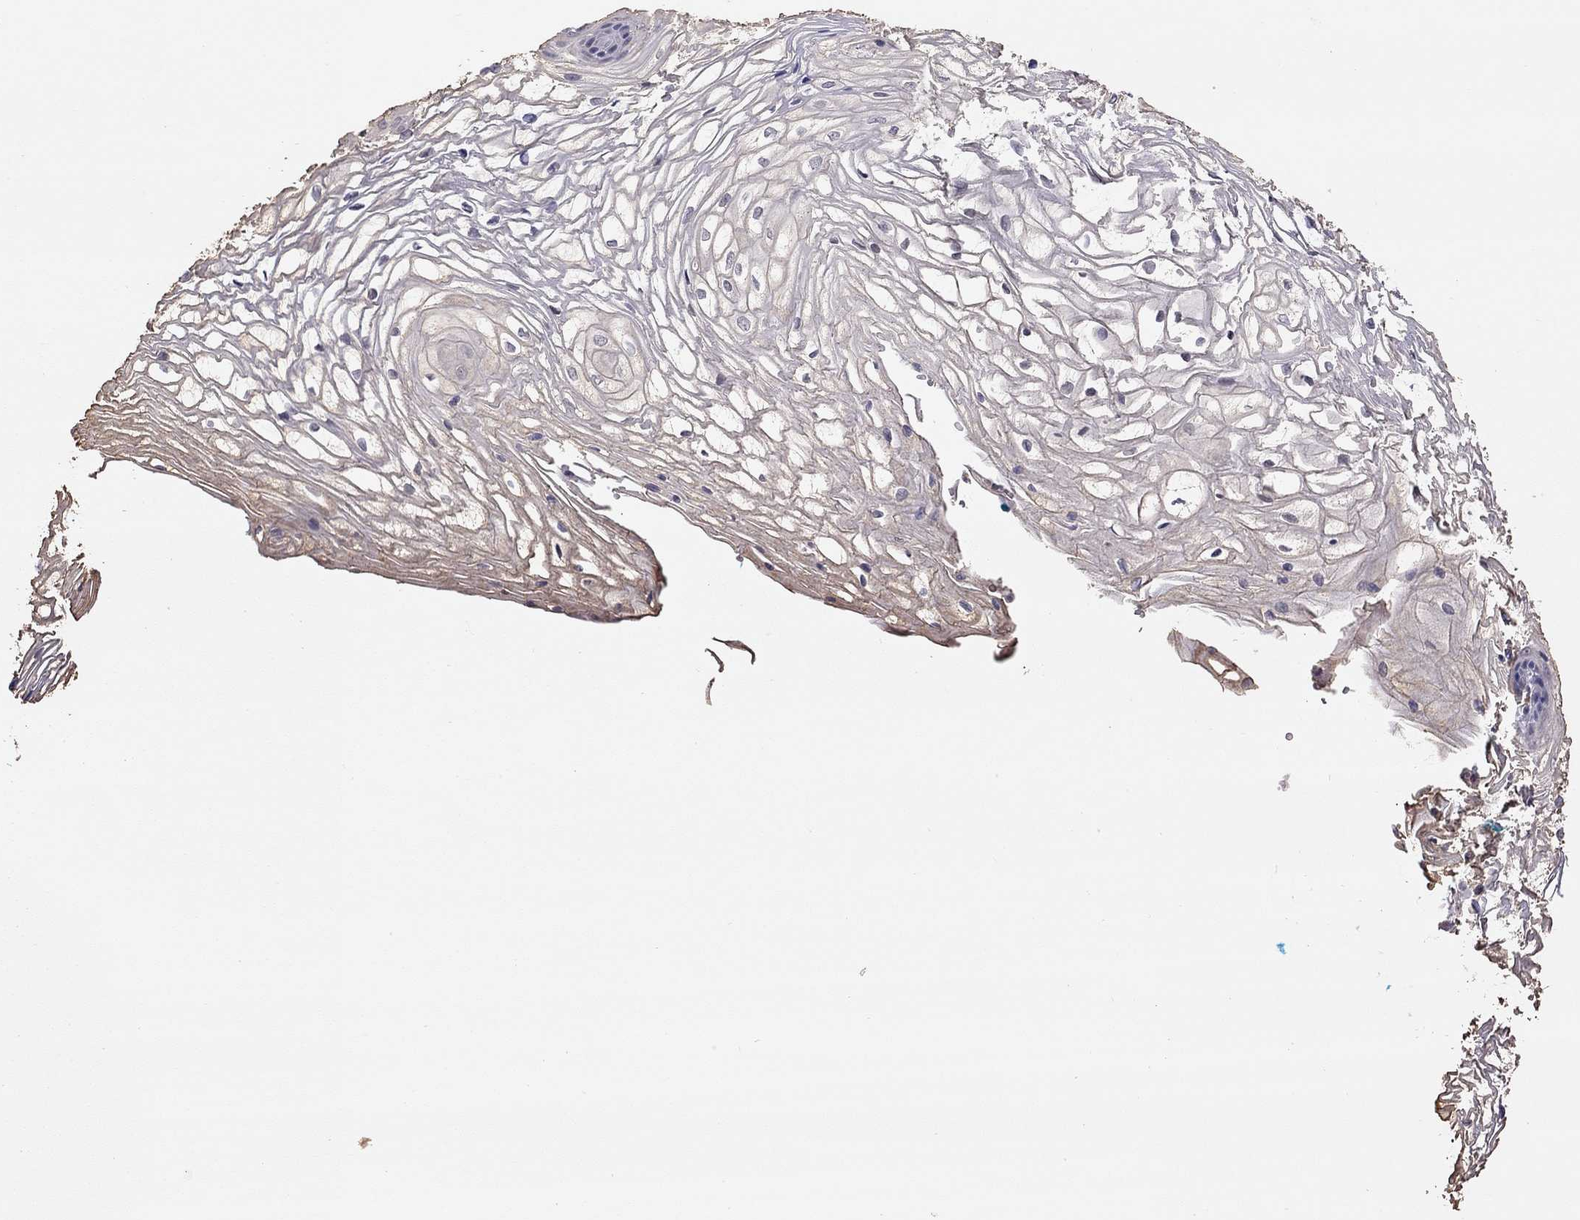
{"staining": {"intensity": "weak", "quantity": "25%-75%", "location": "cytoplasmic/membranous"}, "tissue": "vagina", "cell_type": "Squamous epithelial cells", "image_type": "normal", "snomed": [{"axis": "morphology", "description": "Normal tissue, NOS"}, {"axis": "topography", "description": "Vagina"}], "caption": "Immunohistochemistry of unremarkable vagina demonstrates low levels of weak cytoplasmic/membranous staining in about 25%-75% of squamous epithelial cells.", "gene": "LRIT3", "patient": {"sex": "female", "age": 34}}